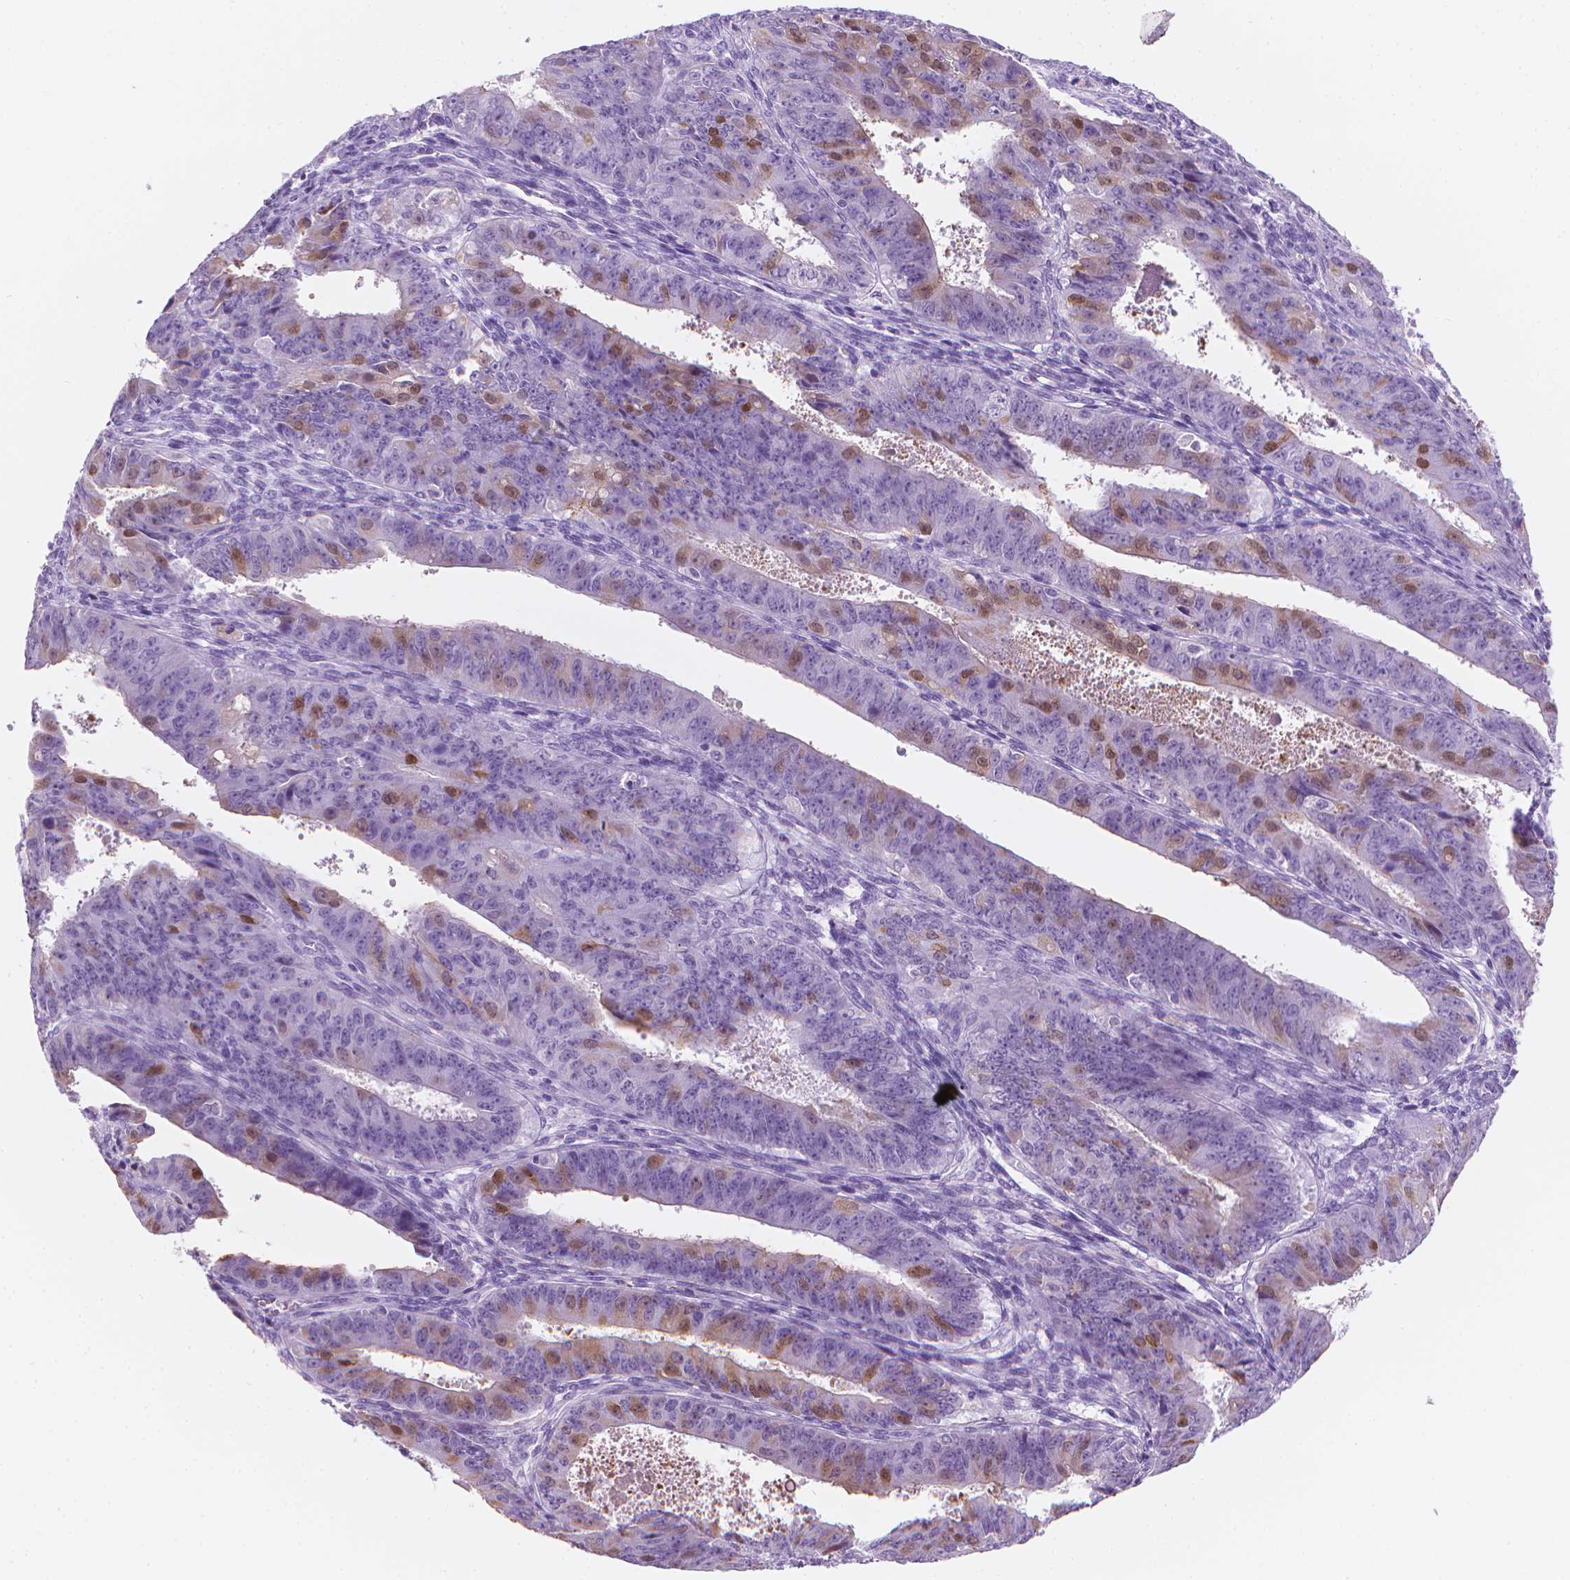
{"staining": {"intensity": "moderate", "quantity": "<25%", "location": "cytoplasmic/membranous,nuclear"}, "tissue": "ovarian cancer", "cell_type": "Tumor cells", "image_type": "cancer", "snomed": [{"axis": "morphology", "description": "Carcinoma, endometroid"}, {"axis": "topography", "description": "Ovary"}], "caption": "Immunohistochemistry (IHC) image of endometroid carcinoma (ovarian) stained for a protein (brown), which displays low levels of moderate cytoplasmic/membranous and nuclear expression in about <25% of tumor cells.", "gene": "TTC29", "patient": {"sex": "female", "age": 42}}